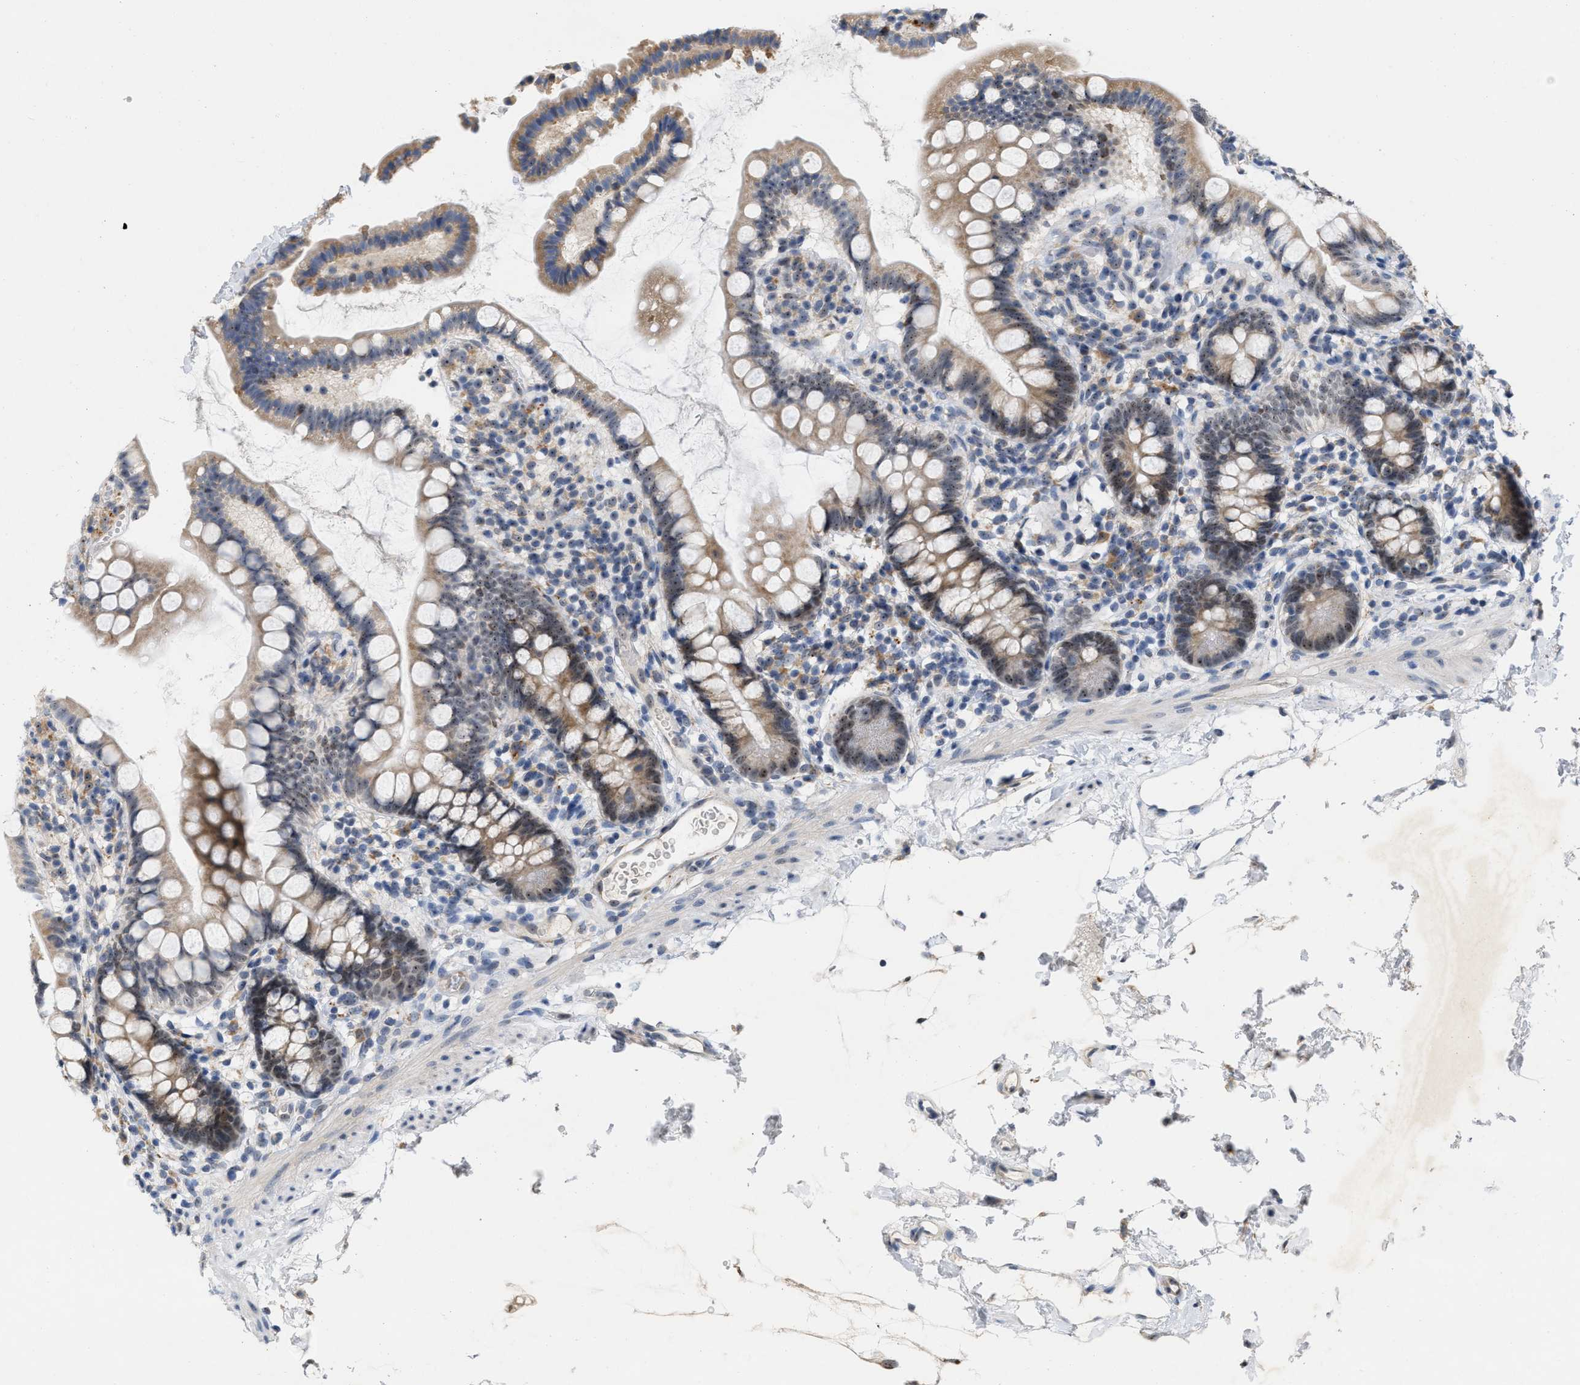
{"staining": {"intensity": "moderate", "quantity": "25%-75%", "location": "cytoplasmic/membranous,nuclear"}, "tissue": "small intestine", "cell_type": "Glandular cells", "image_type": "normal", "snomed": [{"axis": "morphology", "description": "Normal tissue, NOS"}, {"axis": "topography", "description": "Small intestine"}], "caption": "Small intestine stained with DAB immunohistochemistry (IHC) demonstrates medium levels of moderate cytoplasmic/membranous,nuclear staining in approximately 25%-75% of glandular cells. The staining was performed using DAB (3,3'-diaminobenzidine), with brown indicating positive protein expression. Nuclei are stained blue with hematoxylin.", "gene": "ELAC2", "patient": {"sex": "female", "age": 84}}